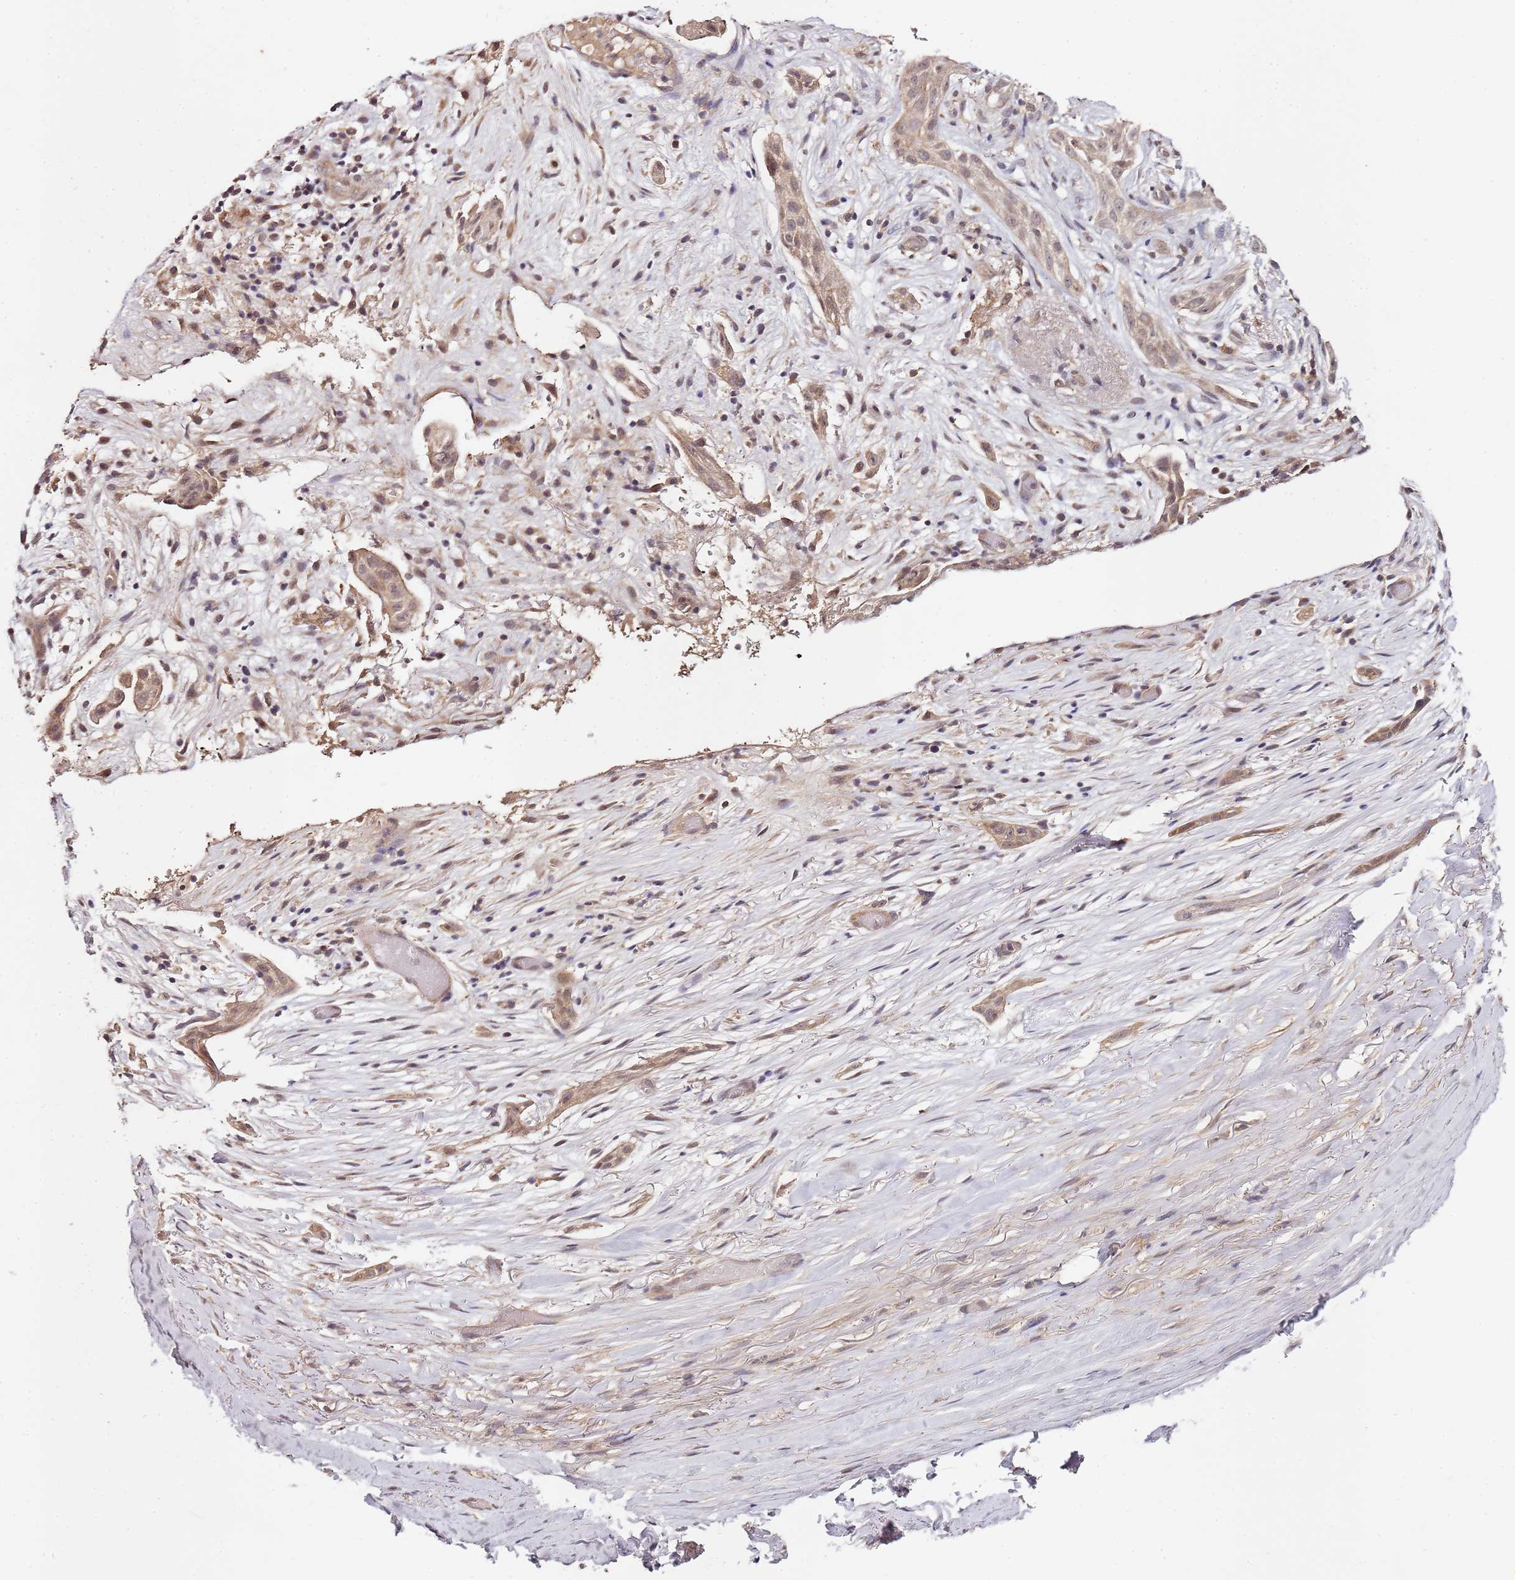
{"staining": {"intensity": "moderate", "quantity": "25%-75%", "location": "cytoplasmic/membranous"}, "tissue": "adipose tissue", "cell_type": "Adipocytes", "image_type": "normal", "snomed": [{"axis": "morphology", "description": "Normal tissue, NOS"}, {"axis": "morphology", "description": "Basal cell carcinoma"}, {"axis": "topography", "description": "Skin"}], "caption": "IHC photomicrograph of normal adipose tissue: human adipose tissue stained using immunohistochemistry reveals medium levels of moderate protein expression localized specifically in the cytoplasmic/membranous of adipocytes, appearing as a cytoplasmic/membranous brown color.", "gene": "LIN37", "patient": {"sex": "female", "age": 89}}